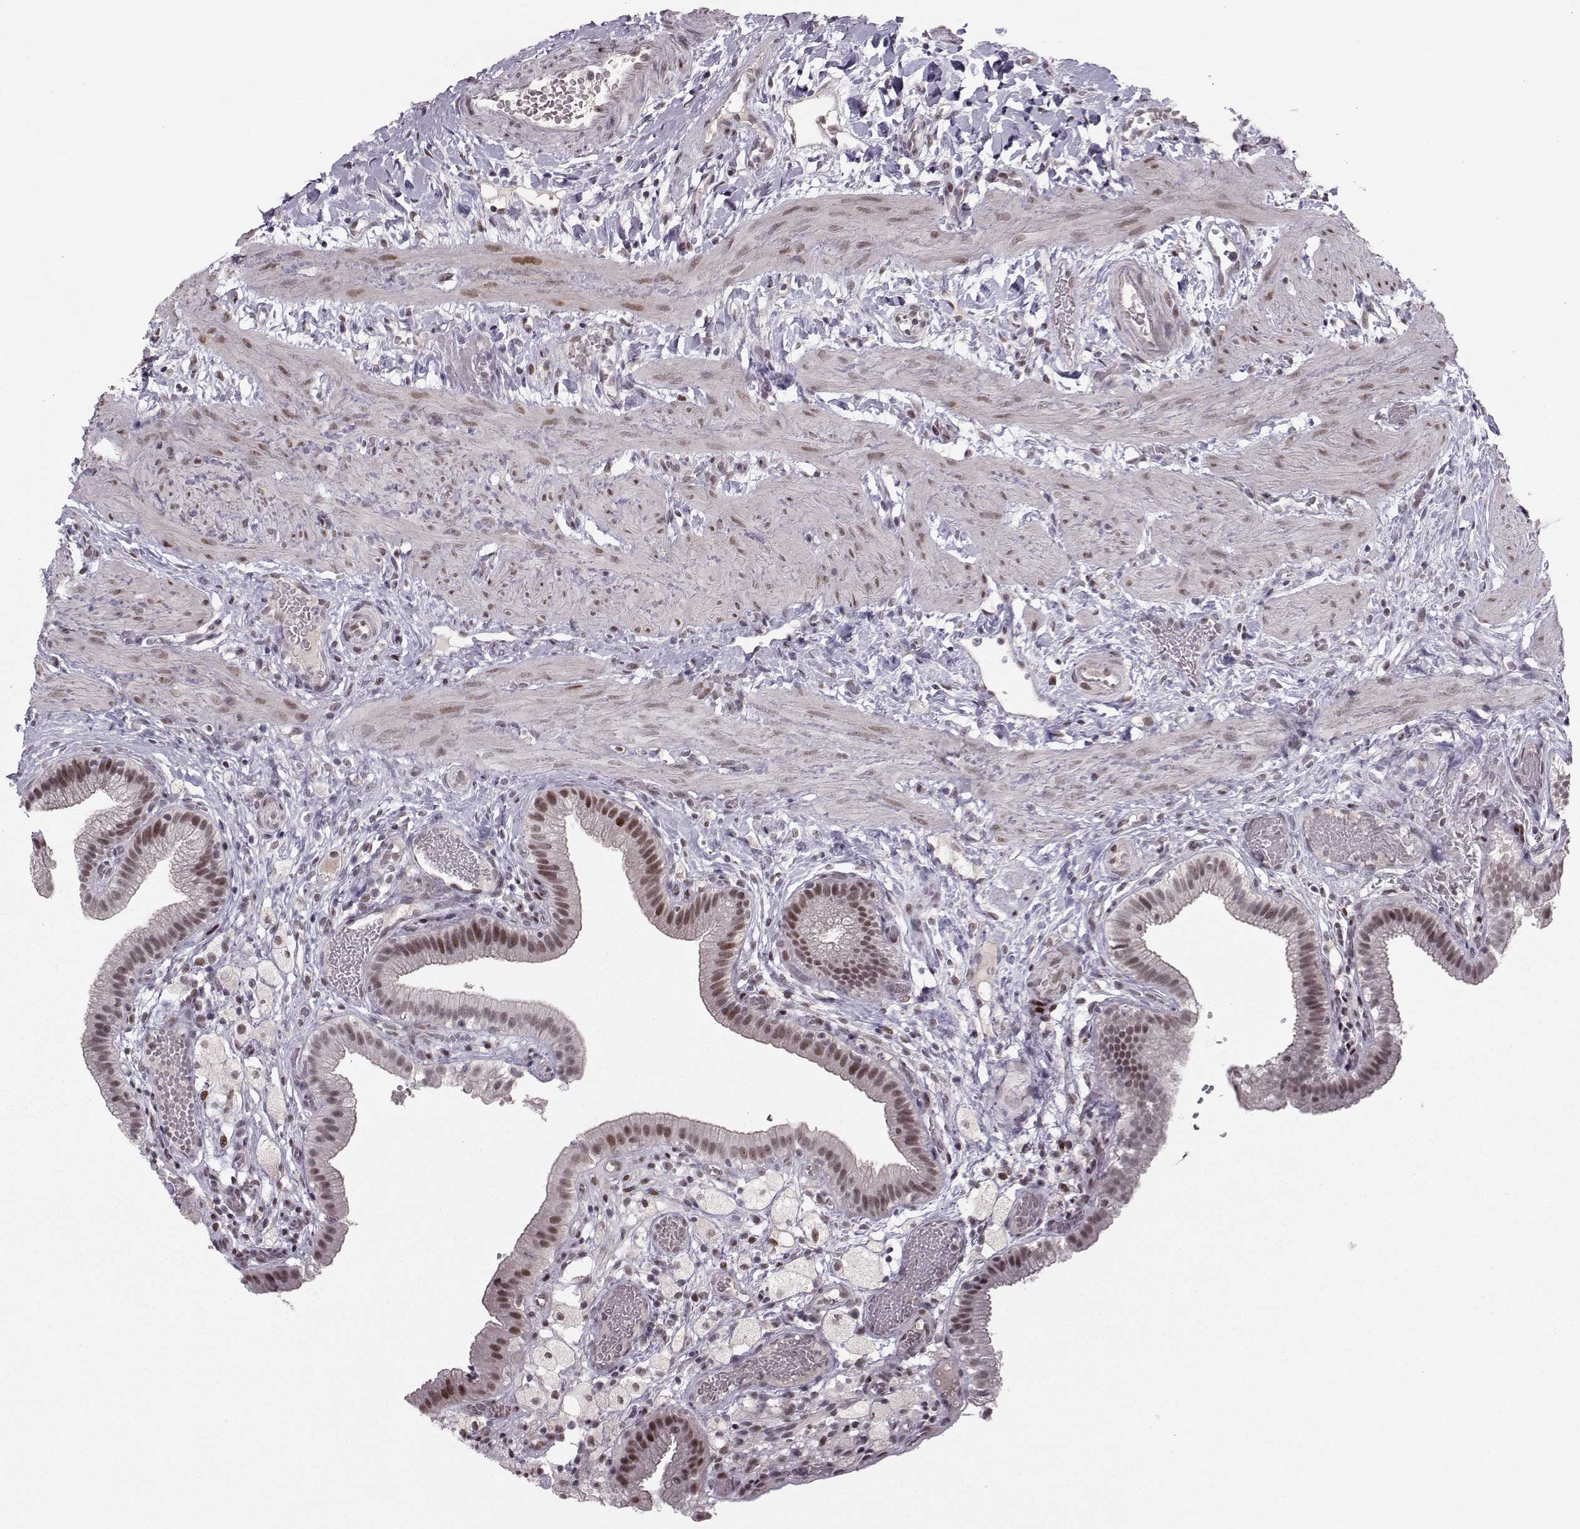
{"staining": {"intensity": "strong", "quantity": "25%-75%", "location": "nuclear"}, "tissue": "gallbladder", "cell_type": "Glandular cells", "image_type": "normal", "snomed": [{"axis": "morphology", "description": "Normal tissue, NOS"}, {"axis": "topography", "description": "Gallbladder"}], "caption": "Brown immunohistochemical staining in unremarkable human gallbladder exhibits strong nuclear staining in about 25%-75% of glandular cells.", "gene": "SNAPC2", "patient": {"sex": "female", "age": 24}}